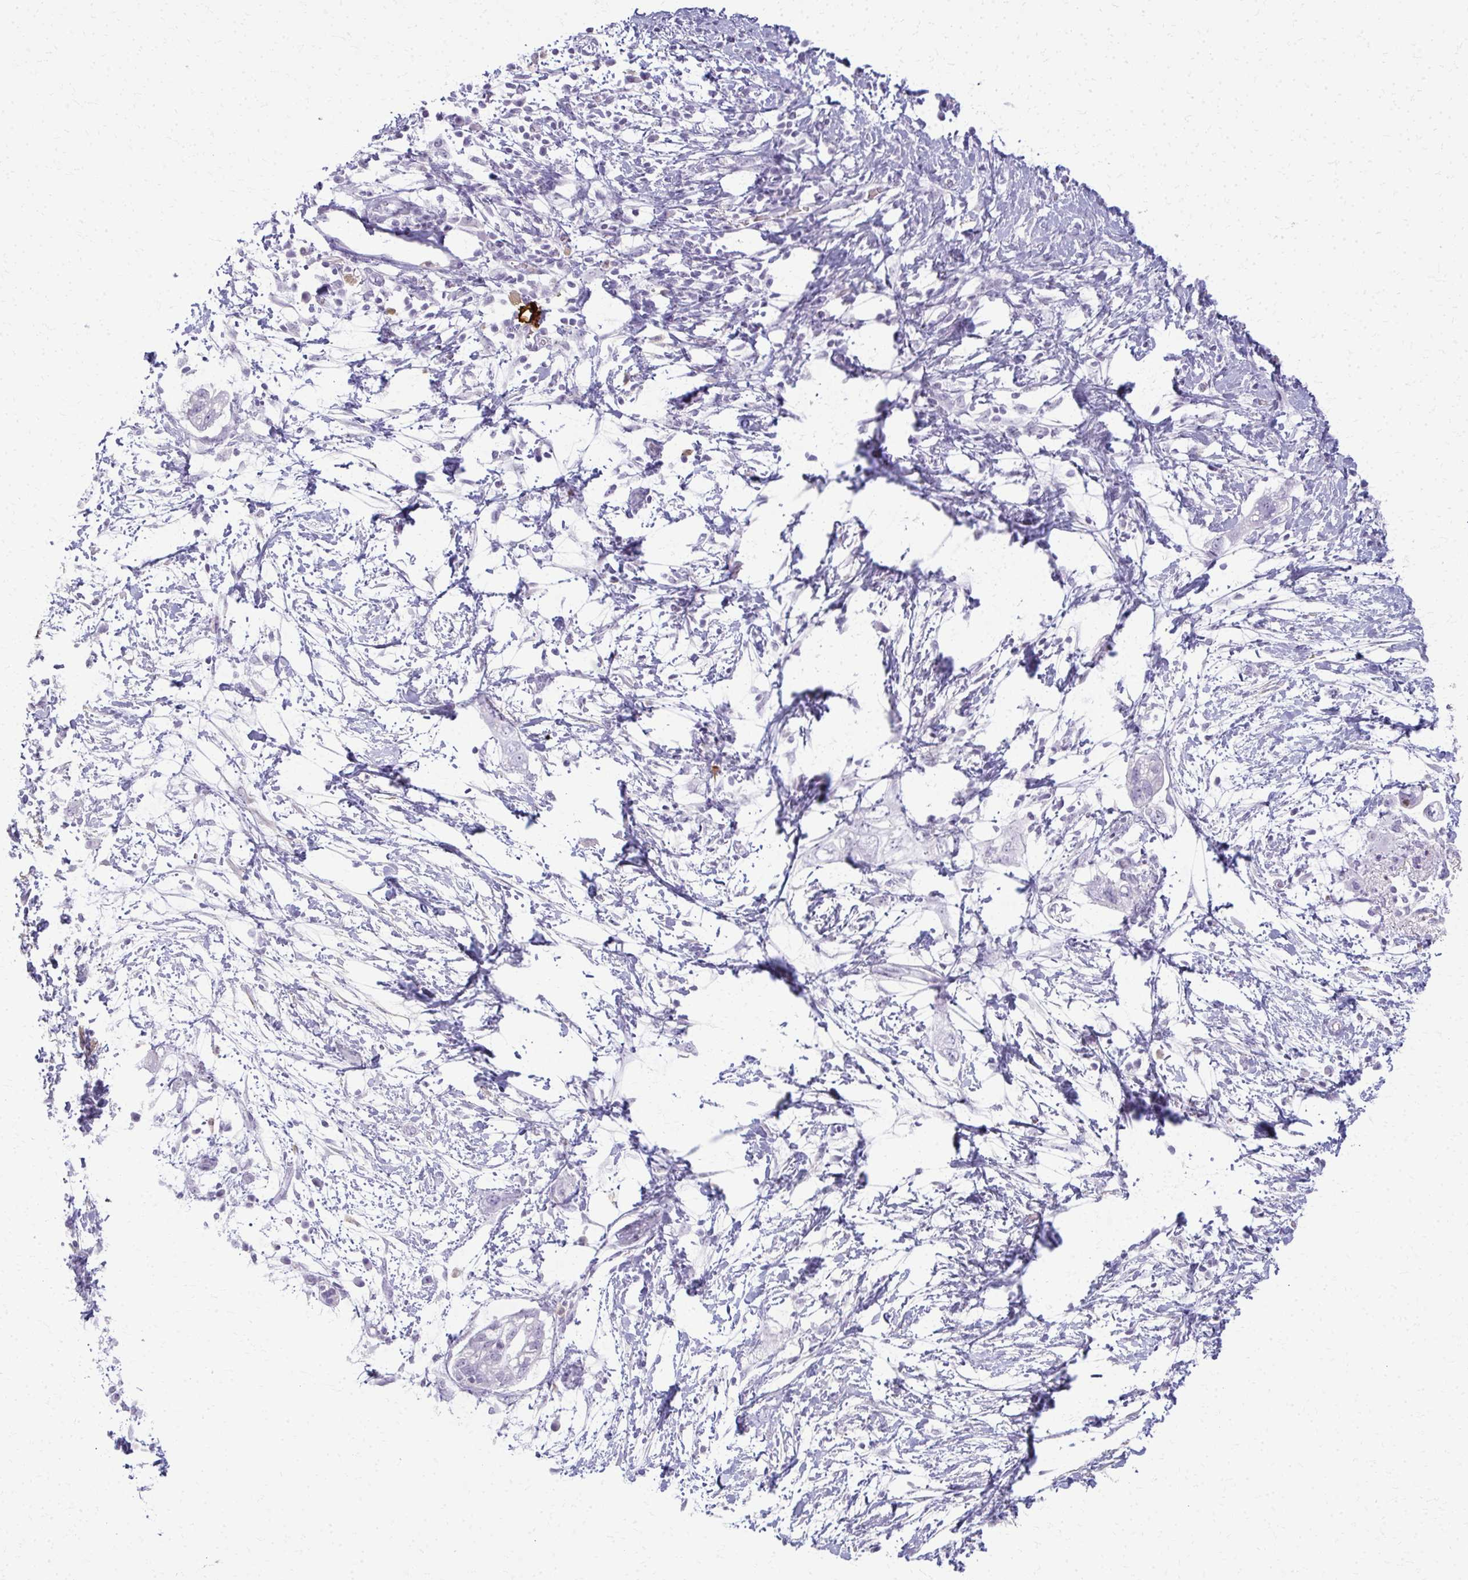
{"staining": {"intensity": "negative", "quantity": "none", "location": "none"}, "tissue": "pancreatic cancer", "cell_type": "Tumor cells", "image_type": "cancer", "snomed": [{"axis": "morphology", "description": "Adenocarcinoma, NOS"}, {"axis": "topography", "description": "Pancreas"}], "caption": "Photomicrograph shows no significant protein positivity in tumor cells of adenocarcinoma (pancreatic). The staining was performed using DAB (3,3'-diaminobenzidine) to visualize the protein expression in brown, while the nuclei were stained in blue with hematoxylin (Magnification: 20x).", "gene": "CA3", "patient": {"sex": "female", "age": 72}}